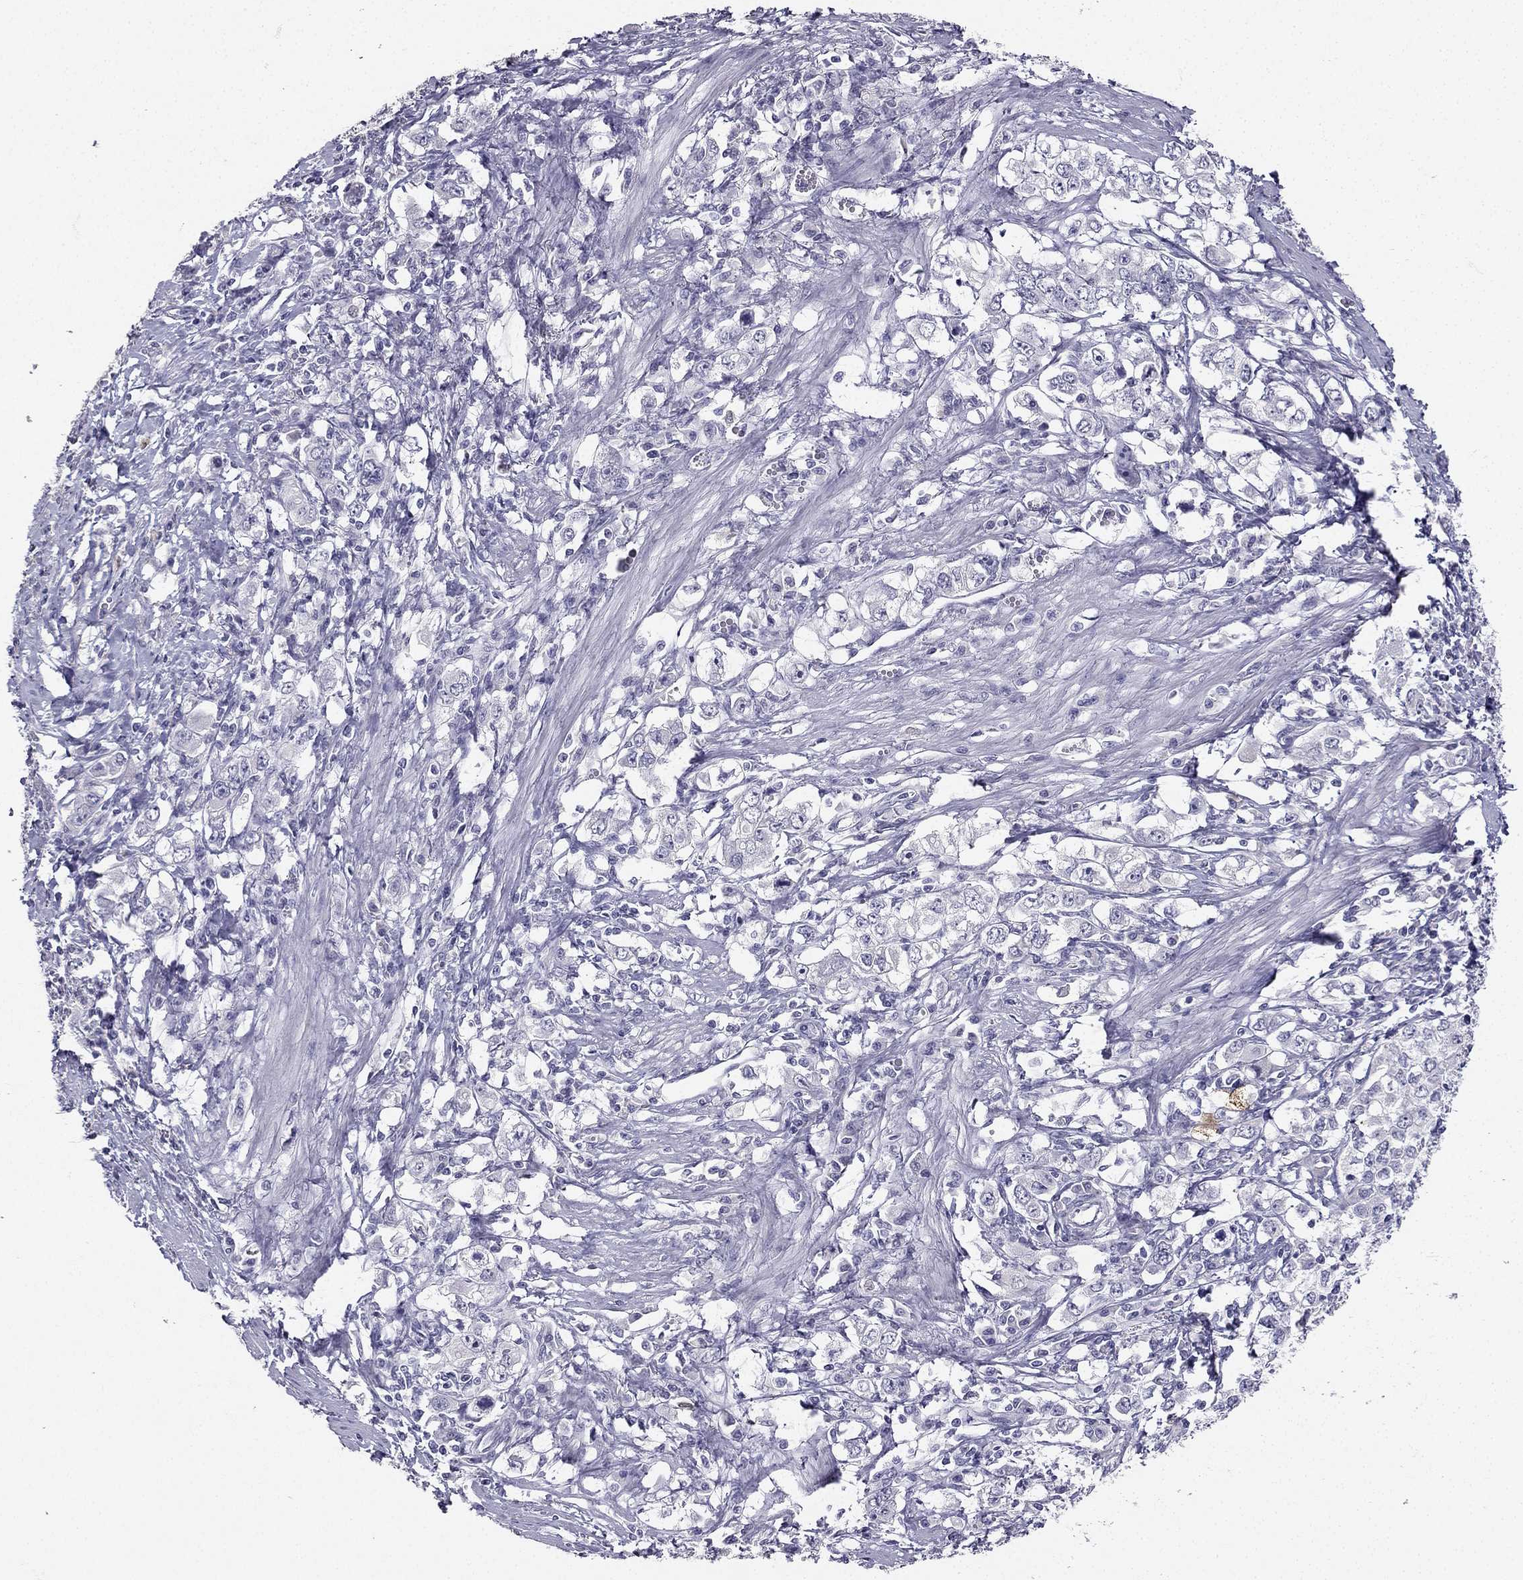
{"staining": {"intensity": "negative", "quantity": "none", "location": "none"}, "tissue": "stomach cancer", "cell_type": "Tumor cells", "image_type": "cancer", "snomed": [{"axis": "morphology", "description": "Adenocarcinoma, NOS"}, {"axis": "topography", "description": "Stomach, lower"}], "caption": "DAB immunohistochemical staining of stomach adenocarcinoma shows no significant expression in tumor cells.", "gene": "CALB2", "patient": {"sex": "female", "age": 72}}